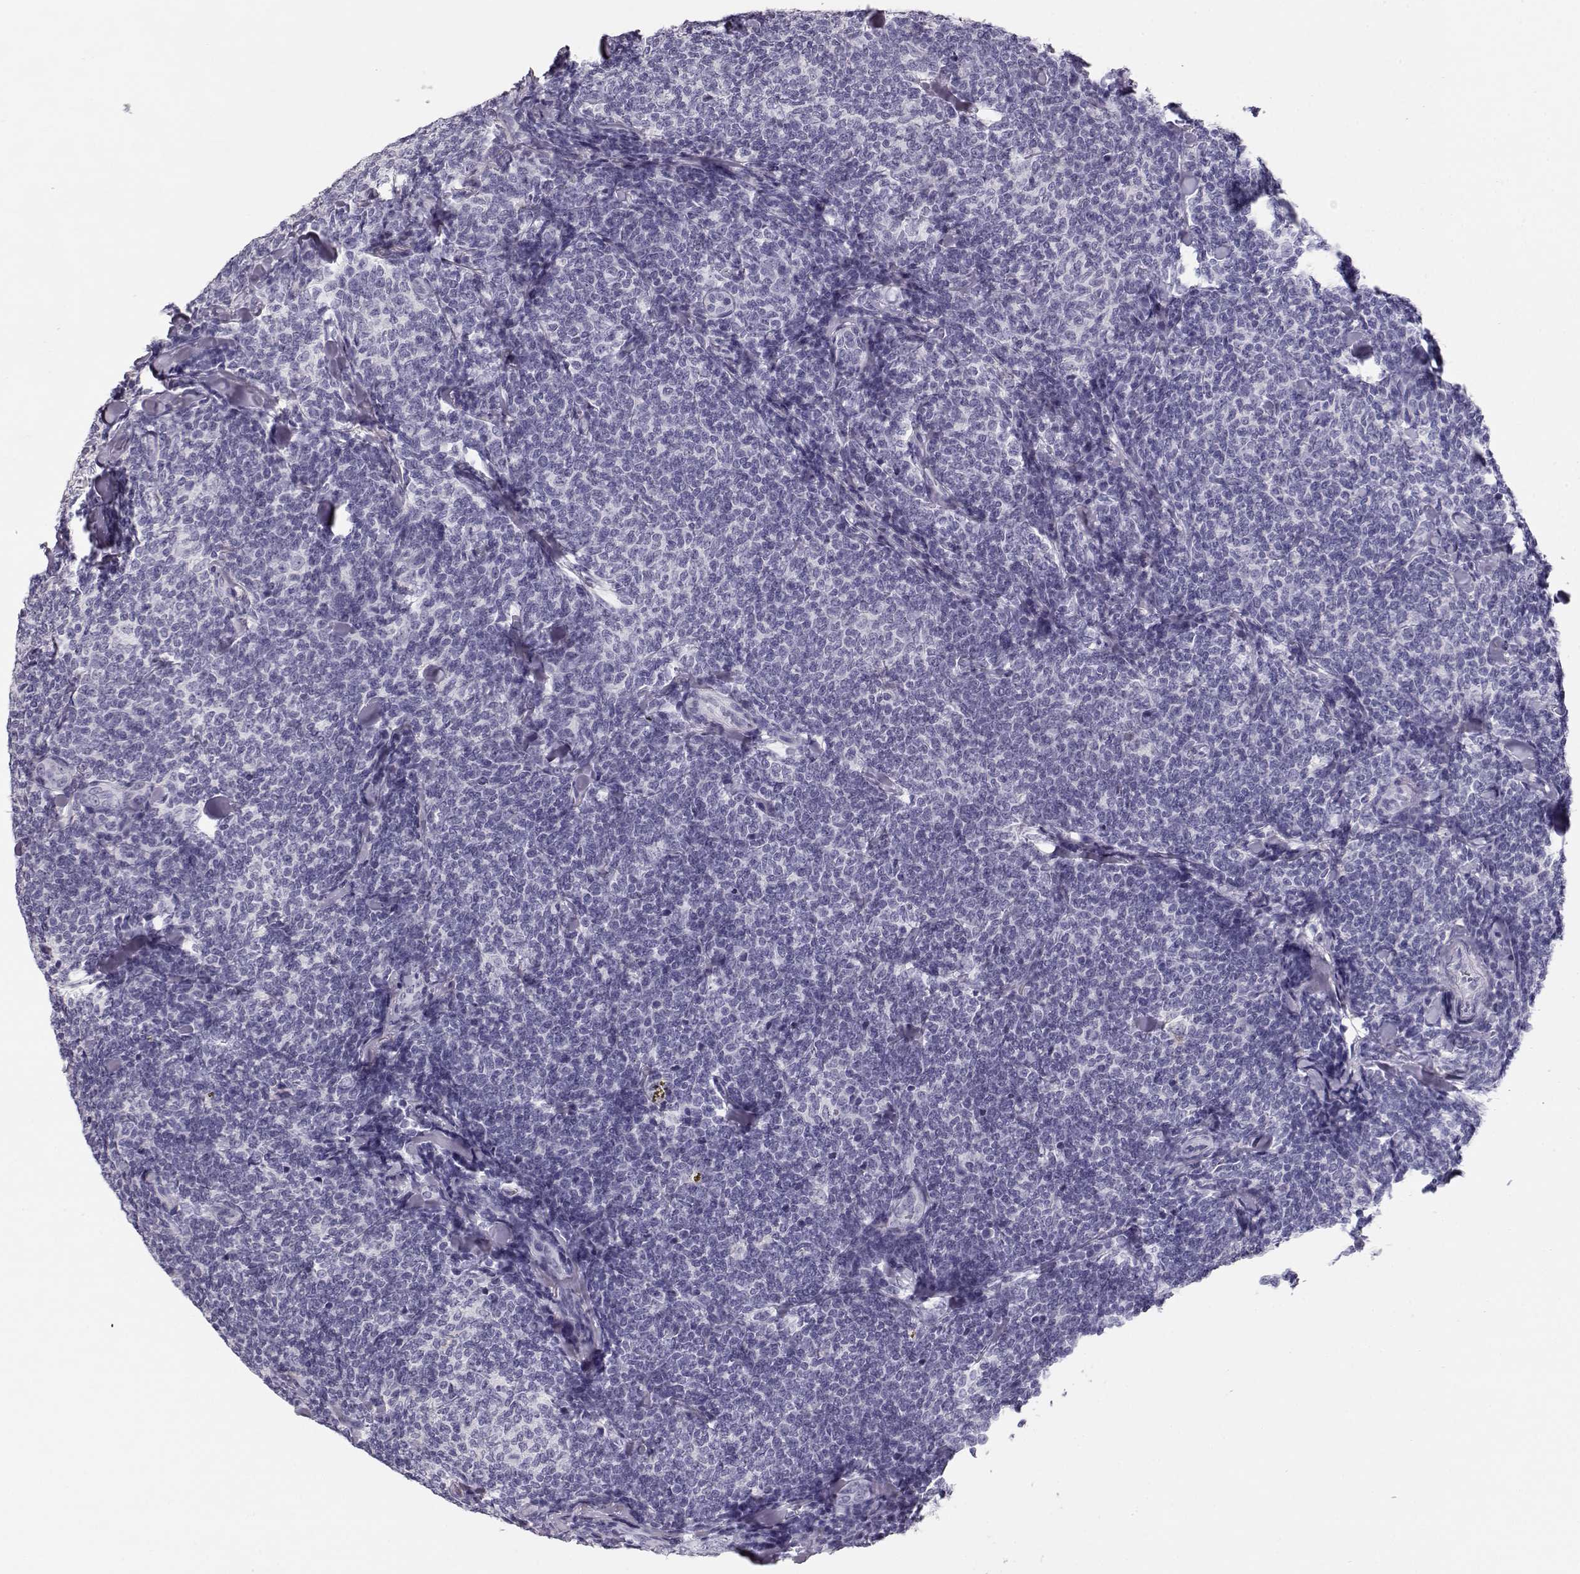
{"staining": {"intensity": "negative", "quantity": "none", "location": "none"}, "tissue": "lymphoma", "cell_type": "Tumor cells", "image_type": "cancer", "snomed": [{"axis": "morphology", "description": "Malignant lymphoma, non-Hodgkin's type, Low grade"}, {"axis": "topography", "description": "Lymph node"}], "caption": "Immunohistochemistry micrograph of neoplastic tissue: human malignant lymphoma, non-Hodgkin's type (low-grade) stained with DAB displays no significant protein staining in tumor cells. (Brightfield microscopy of DAB (3,3'-diaminobenzidine) immunohistochemistry at high magnification).", "gene": "MAGEC1", "patient": {"sex": "female", "age": 56}}